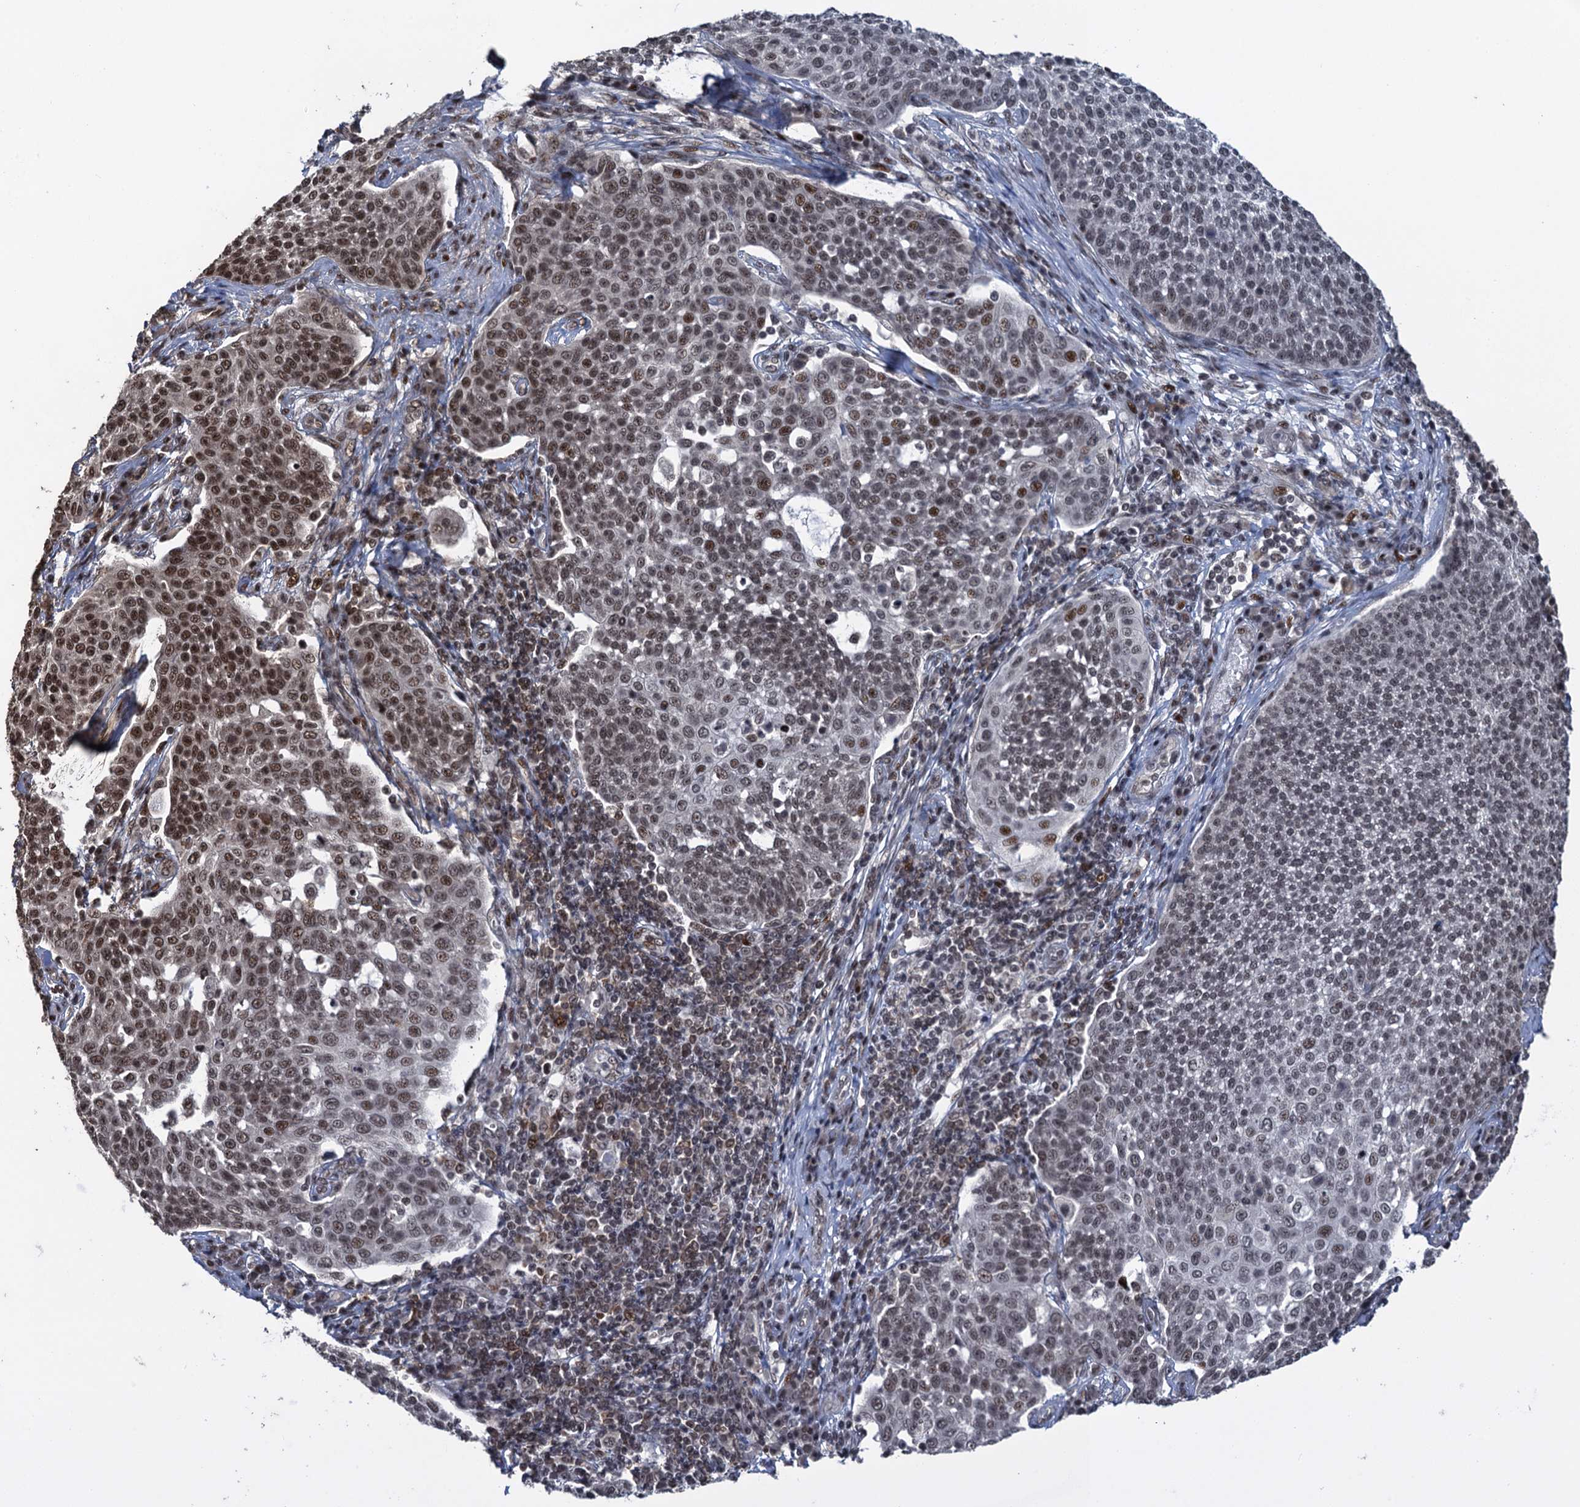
{"staining": {"intensity": "moderate", "quantity": "25%-75%", "location": "nuclear"}, "tissue": "cervical cancer", "cell_type": "Tumor cells", "image_type": "cancer", "snomed": [{"axis": "morphology", "description": "Squamous cell carcinoma, NOS"}, {"axis": "topography", "description": "Cervix"}], "caption": "Moderate nuclear expression for a protein is seen in about 25%-75% of tumor cells of cervical cancer (squamous cell carcinoma) using immunohistochemistry.", "gene": "ZNF169", "patient": {"sex": "female", "age": 34}}